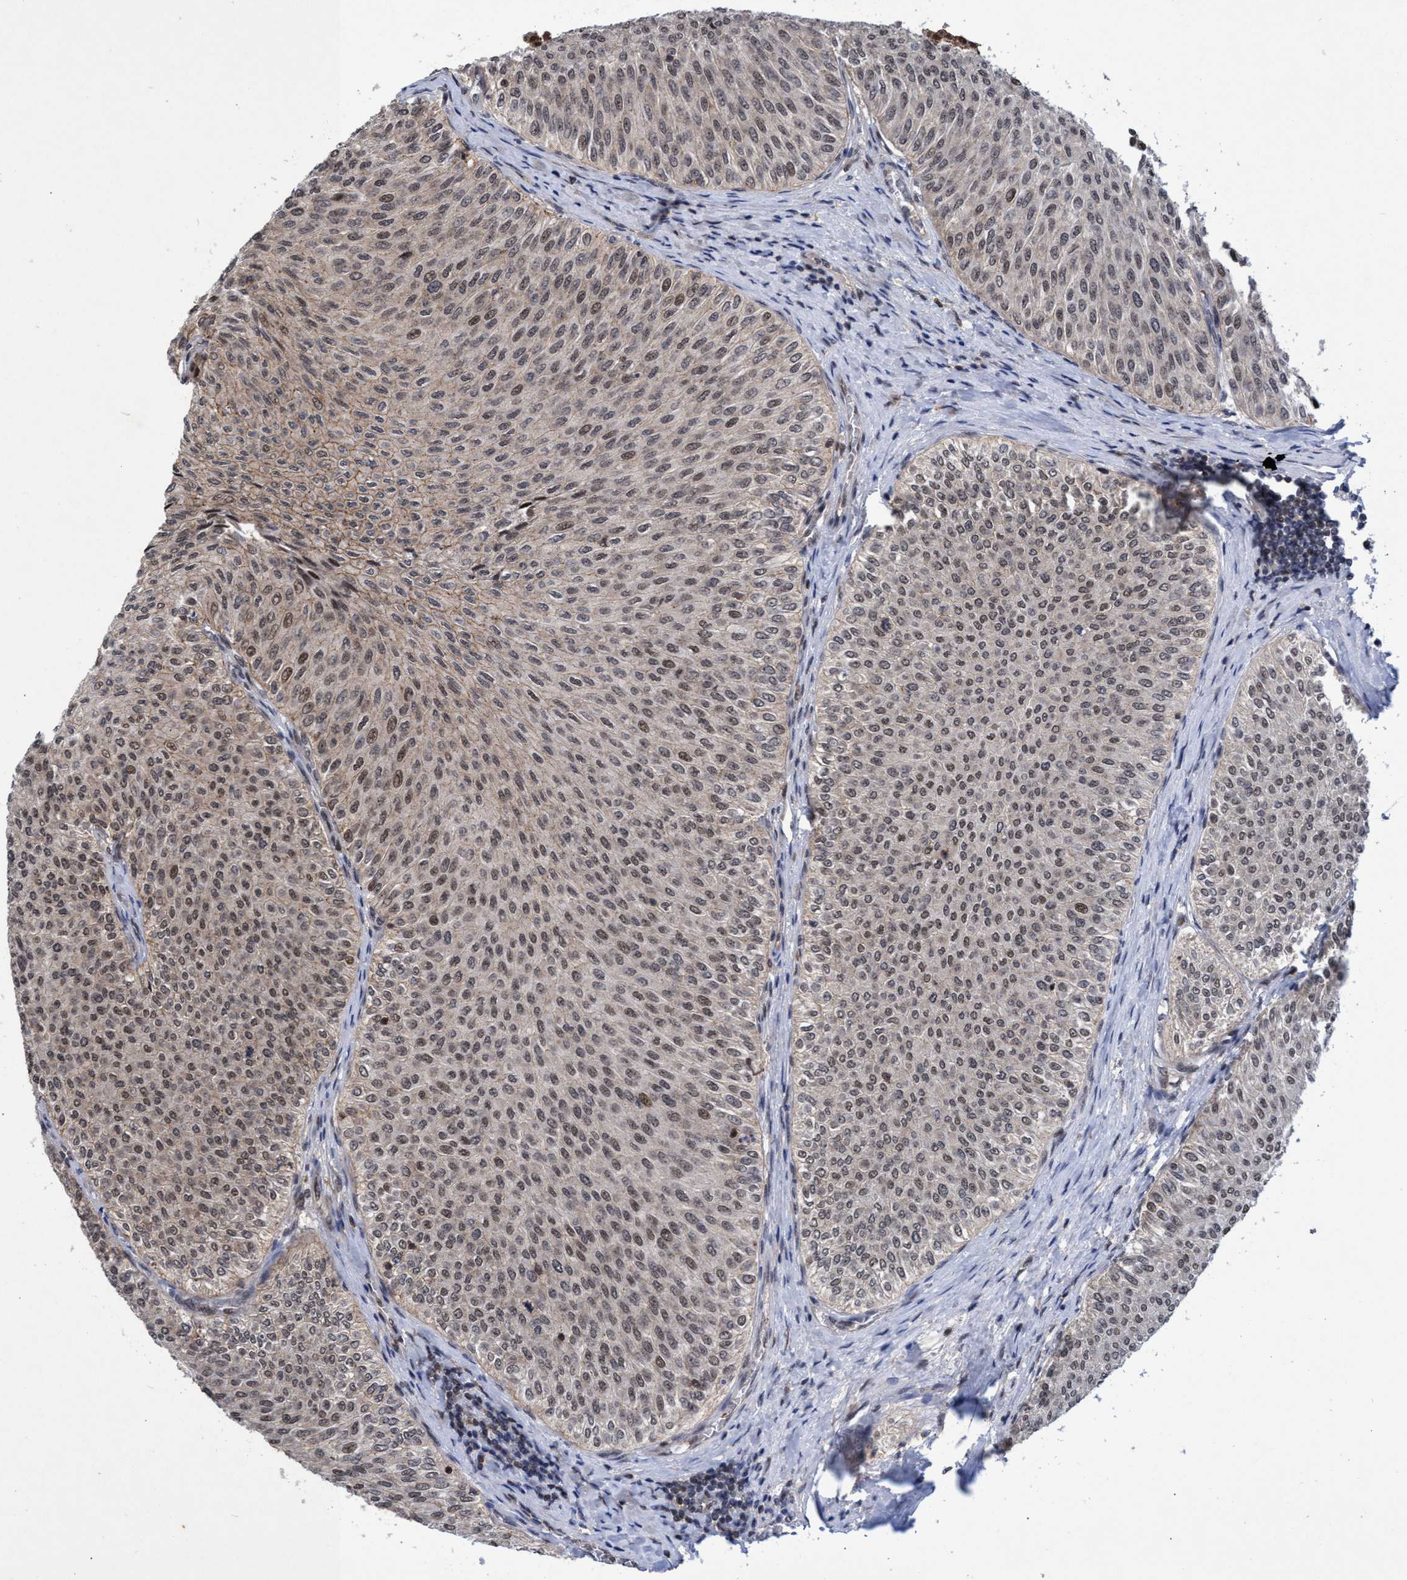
{"staining": {"intensity": "moderate", "quantity": ">75%", "location": "cytoplasmic/membranous,nuclear"}, "tissue": "urothelial cancer", "cell_type": "Tumor cells", "image_type": "cancer", "snomed": [{"axis": "morphology", "description": "Urothelial carcinoma, Low grade"}, {"axis": "topography", "description": "Urinary bladder"}], "caption": "Immunohistochemistry photomicrograph of neoplastic tissue: human low-grade urothelial carcinoma stained using IHC demonstrates medium levels of moderate protein expression localized specifically in the cytoplasmic/membranous and nuclear of tumor cells, appearing as a cytoplasmic/membranous and nuclear brown color.", "gene": "GTF2F1", "patient": {"sex": "male", "age": 78}}